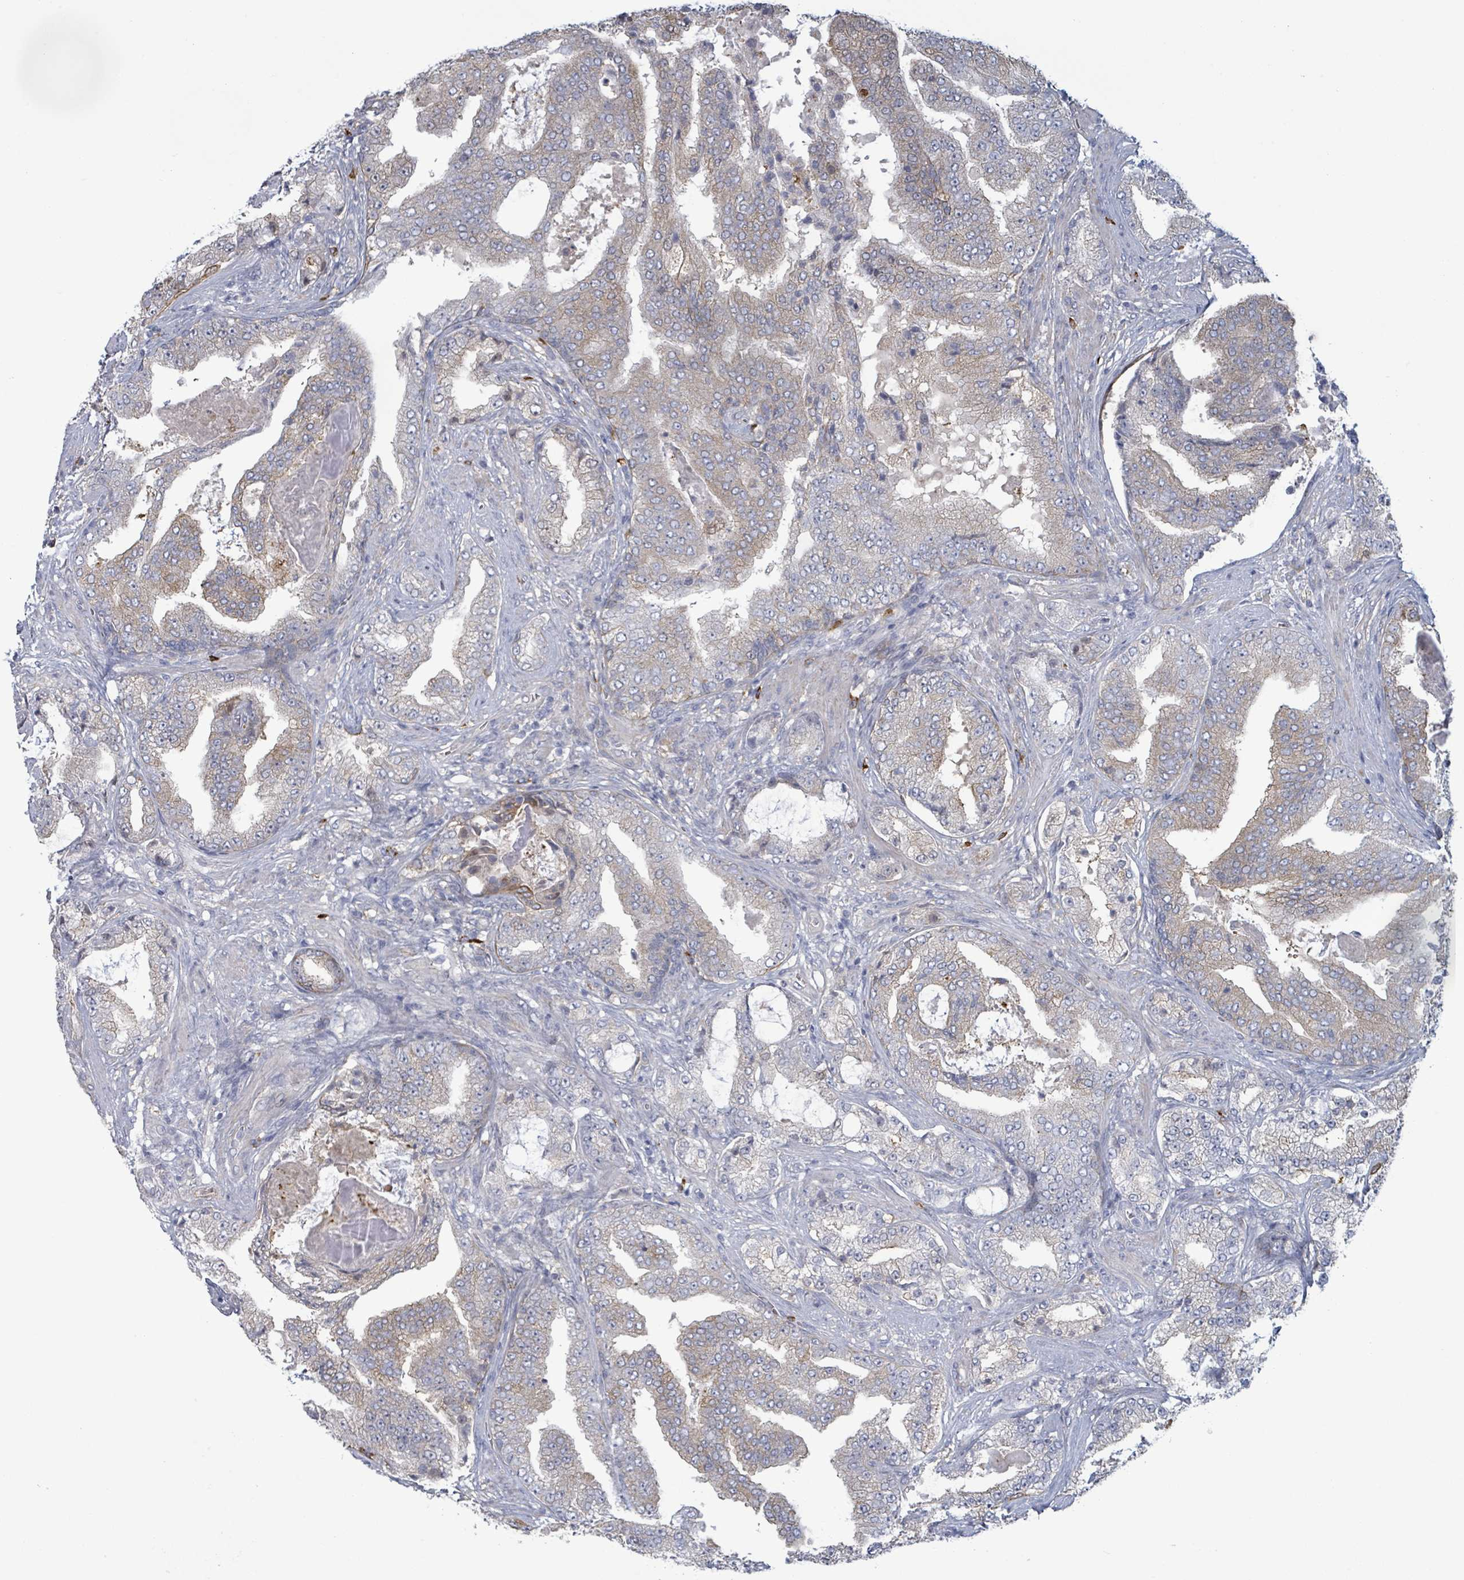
{"staining": {"intensity": "negative", "quantity": "none", "location": "none"}, "tissue": "prostate cancer", "cell_type": "Tumor cells", "image_type": "cancer", "snomed": [{"axis": "morphology", "description": "Adenocarcinoma, High grade"}, {"axis": "topography", "description": "Prostate"}], "caption": "Immunohistochemical staining of human prostate cancer exhibits no significant expression in tumor cells.", "gene": "COL13A1", "patient": {"sex": "male", "age": 68}}